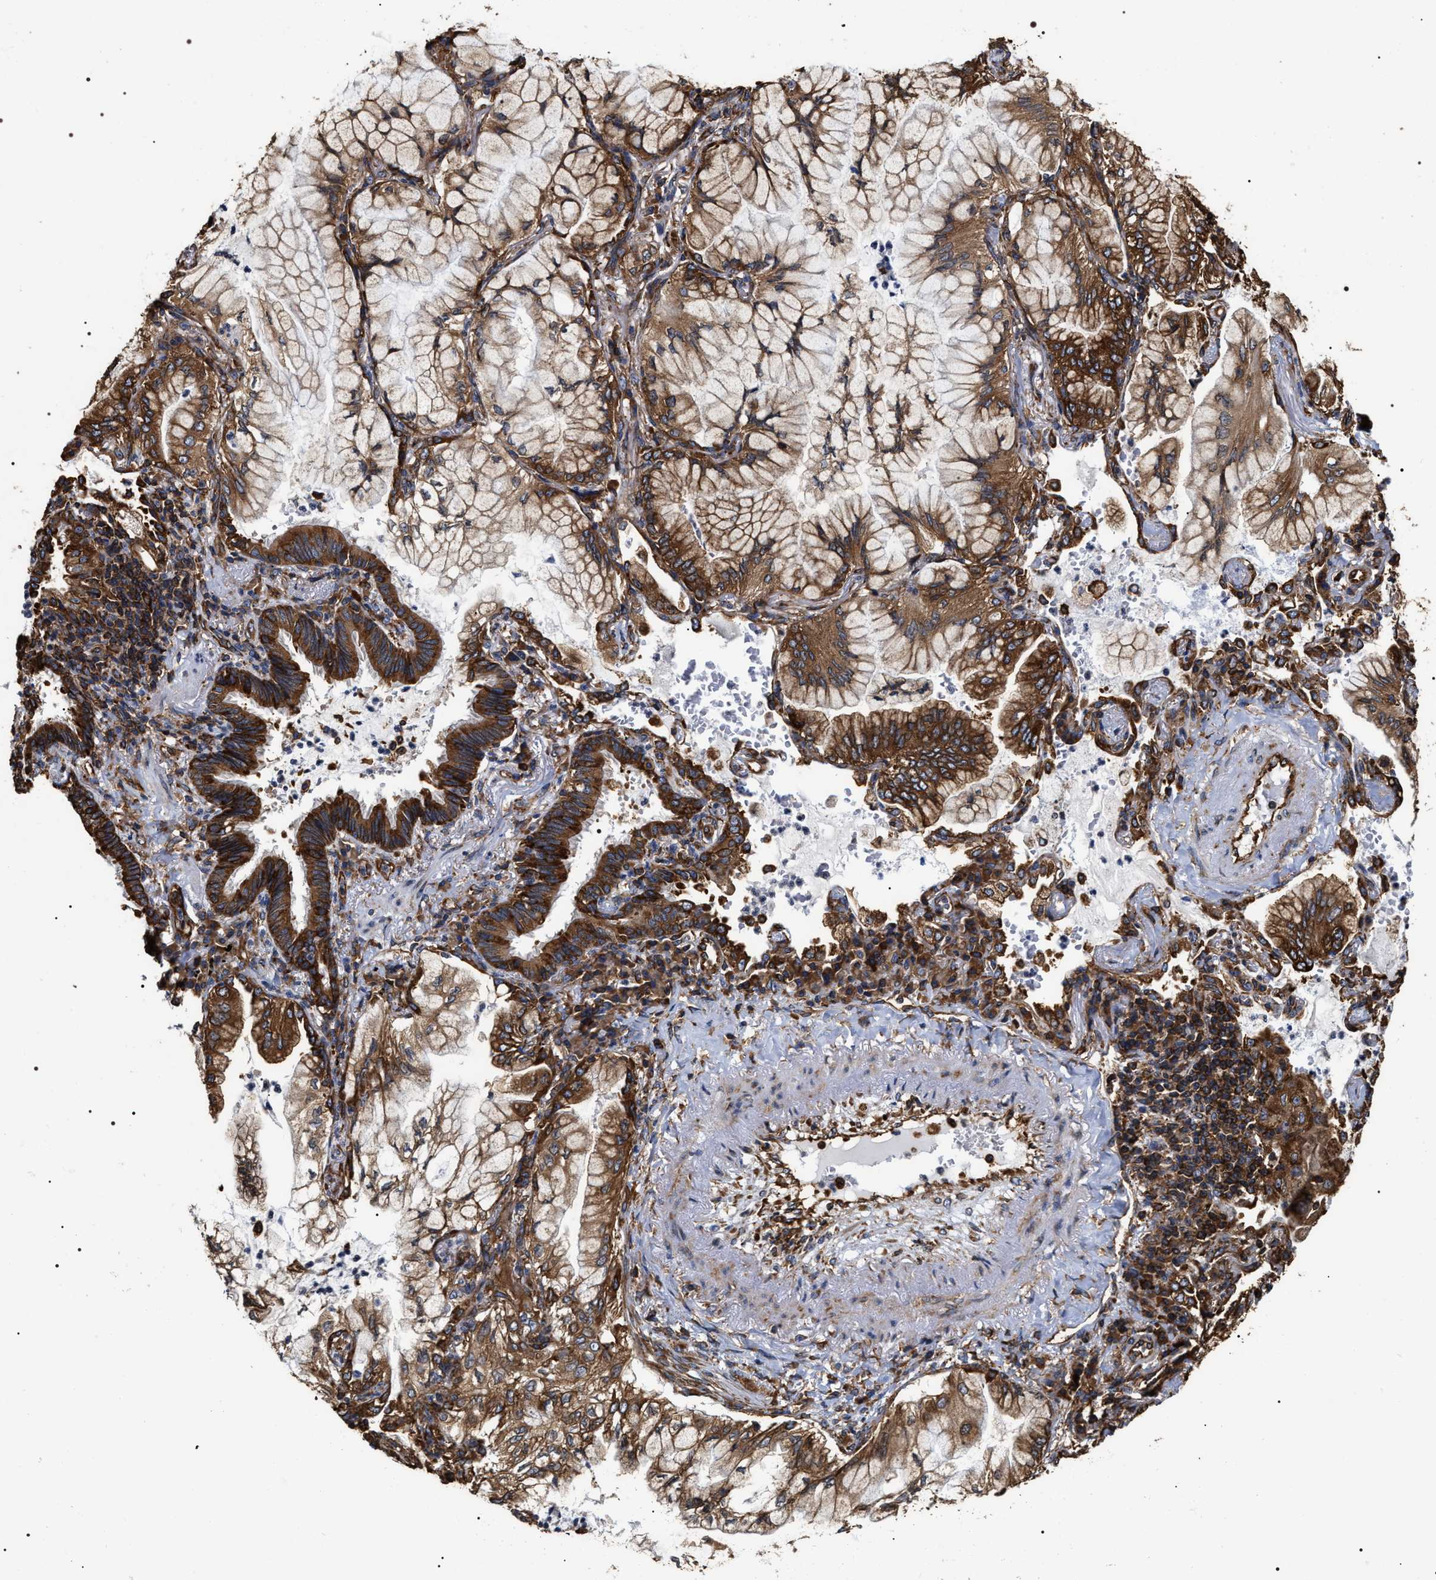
{"staining": {"intensity": "strong", "quantity": ">75%", "location": "cytoplasmic/membranous"}, "tissue": "lung cancer", "cell_type": "Tumor cells", "image_type": "cancer", "snomed": [{"axis": "morphology", "description": "Adenocarcinoma, NOS"}, {"axis": "topography", "description": "Lung"}], "caption": "The photomicrograph reveals staining of adenocarcinoma (lung), revealing strong cytoplasmic/membranous protein positivity (brown color) within tumor cells. (Brightfield microscopy of DAB IHC at high magnification).", "gene": "SERBP1", "patient": {"sex": "female", "age": 70}}